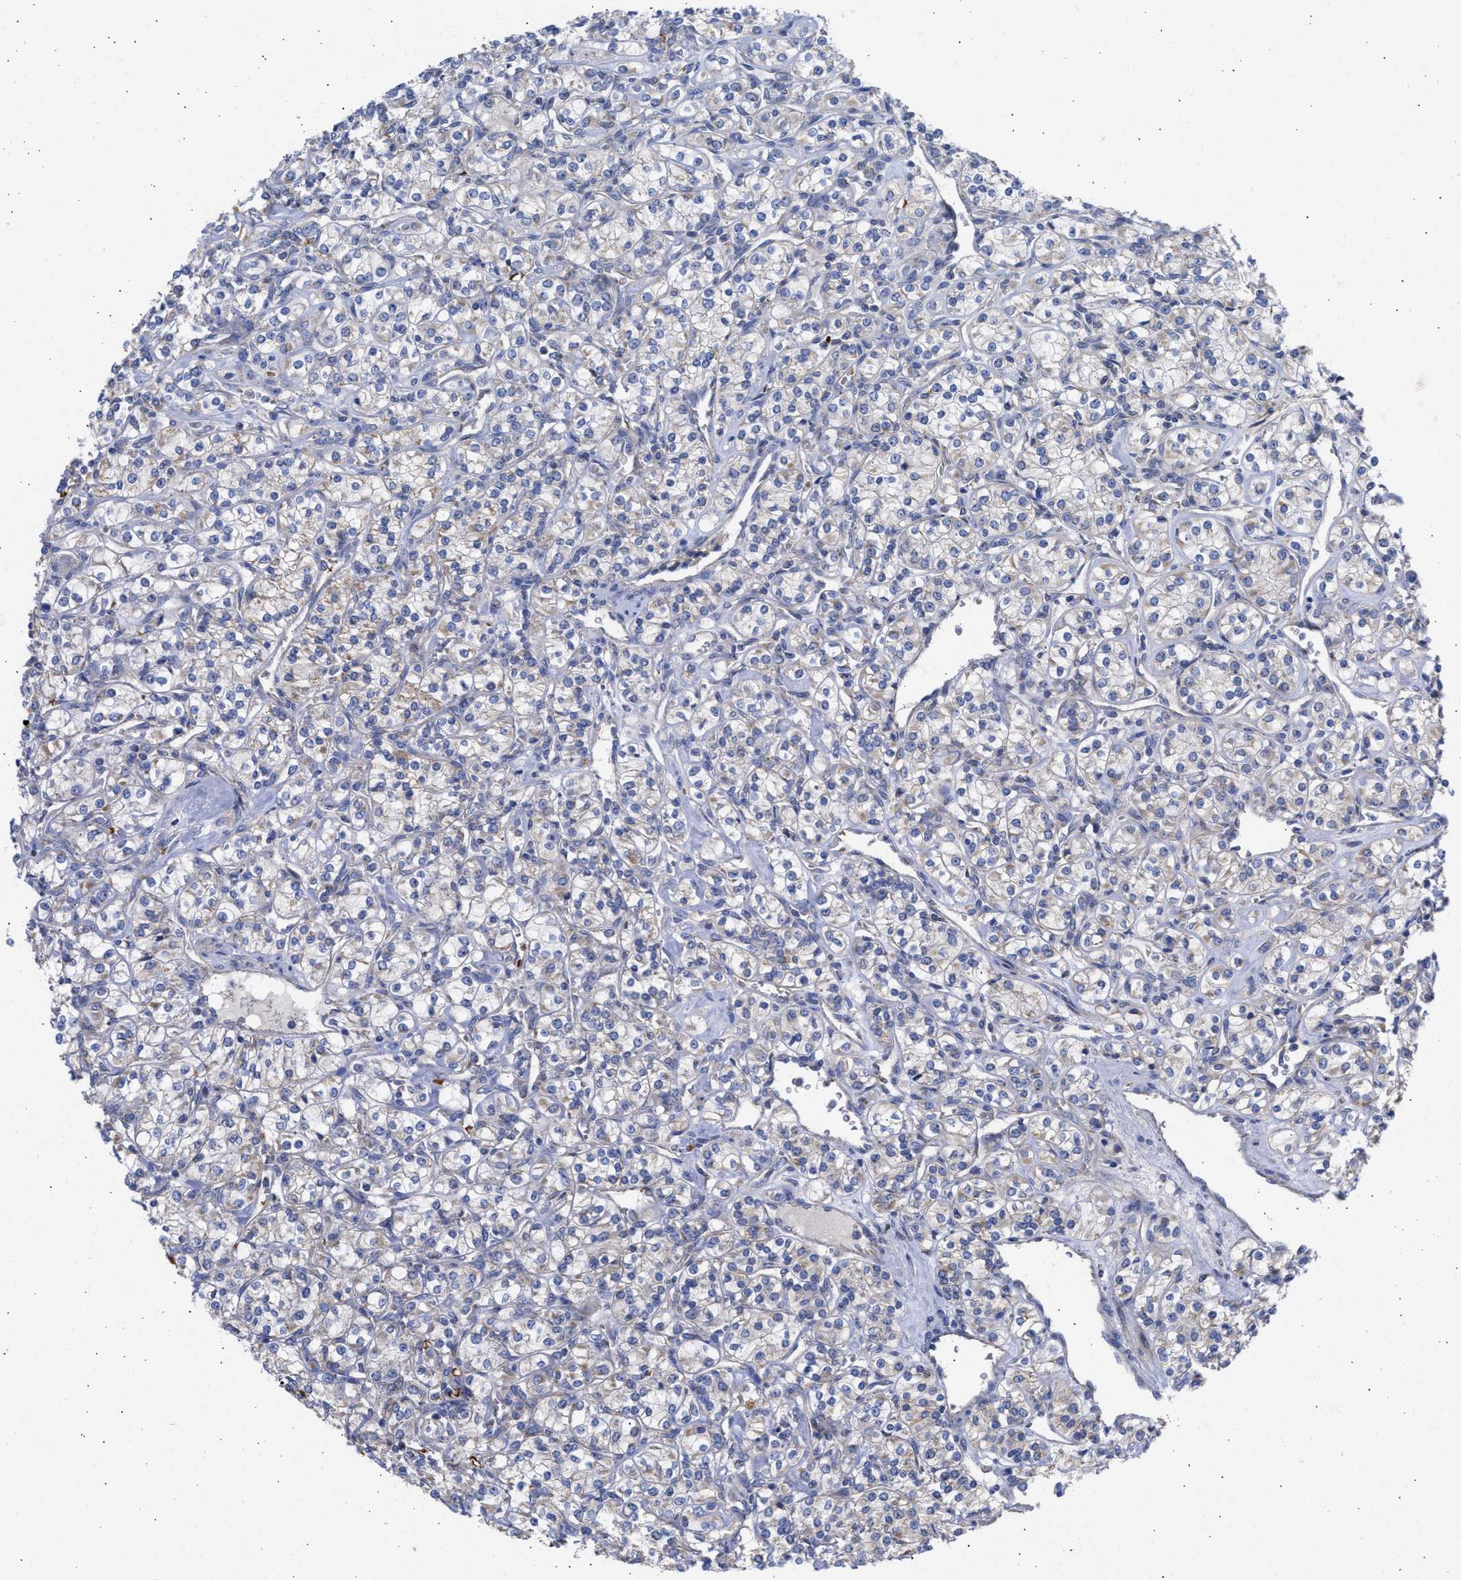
{"staining": {"intensity": "weak", "quantity": "<25%", "location": "cytoplasmic/membranous"}, "tissue": "renal cancer", "cell_type": "Tumor cells", "image_type": "cancer", "snomed": [{"axis": "morphology", "description": "Adenocarcinoma, NOS"}, {"axis": "topography", "description": "Kidney"}], "caption": "Immunohistochemical staining of adenocarcinoma (renal) reveals no significant expression in tumor cells. The staining was performed using DAB (3,3'-diaminobenzidine) to visualize the protein expression in brown, while the nuclei were stained in blue with hematoxylin (Magnification: 20x).", "gene": "BTG3", "patient": {"sex": "male", "age": 77}}